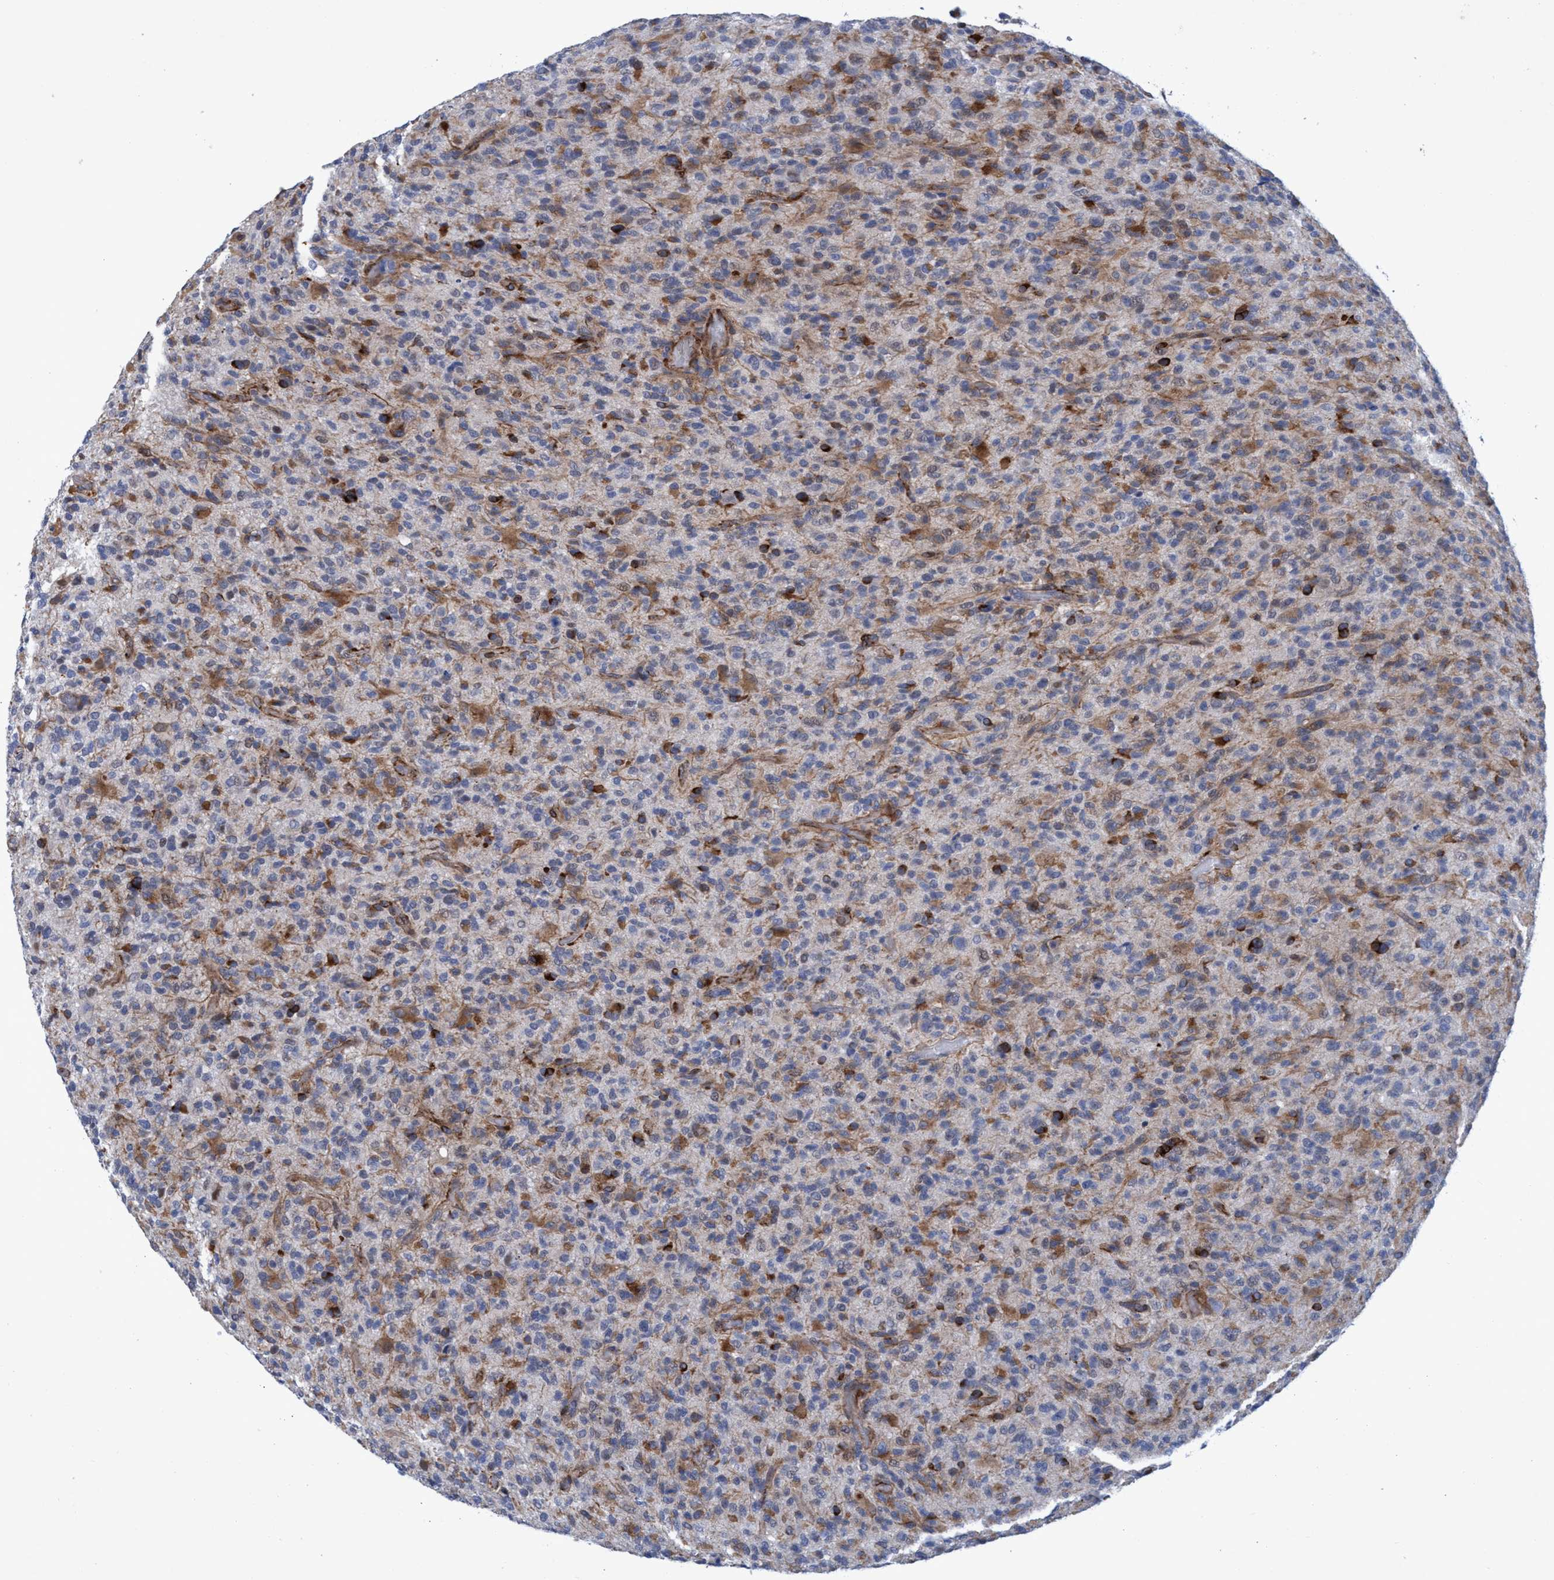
{"staining": {"intensity": "moderate", "quantity": "25%-75%", "location": "cytoplasmic/membranous"}, "tissue": "glioma", "cell_type": "Tumor cells", "image_type": "cancer", "snomed": [{"axis": "morphology", "description": "Glioma, malignant, High grade"}, {"axis": "topography", "description": "Brain"}], "caption": "Malignant glioma (high-grade) tissue displays moderate cytoplasmic/membranous staining in approximately 25%-75% of tumor cells", "gene": "SLC43A2", "patient": {"sex": "male", "age": 71}}